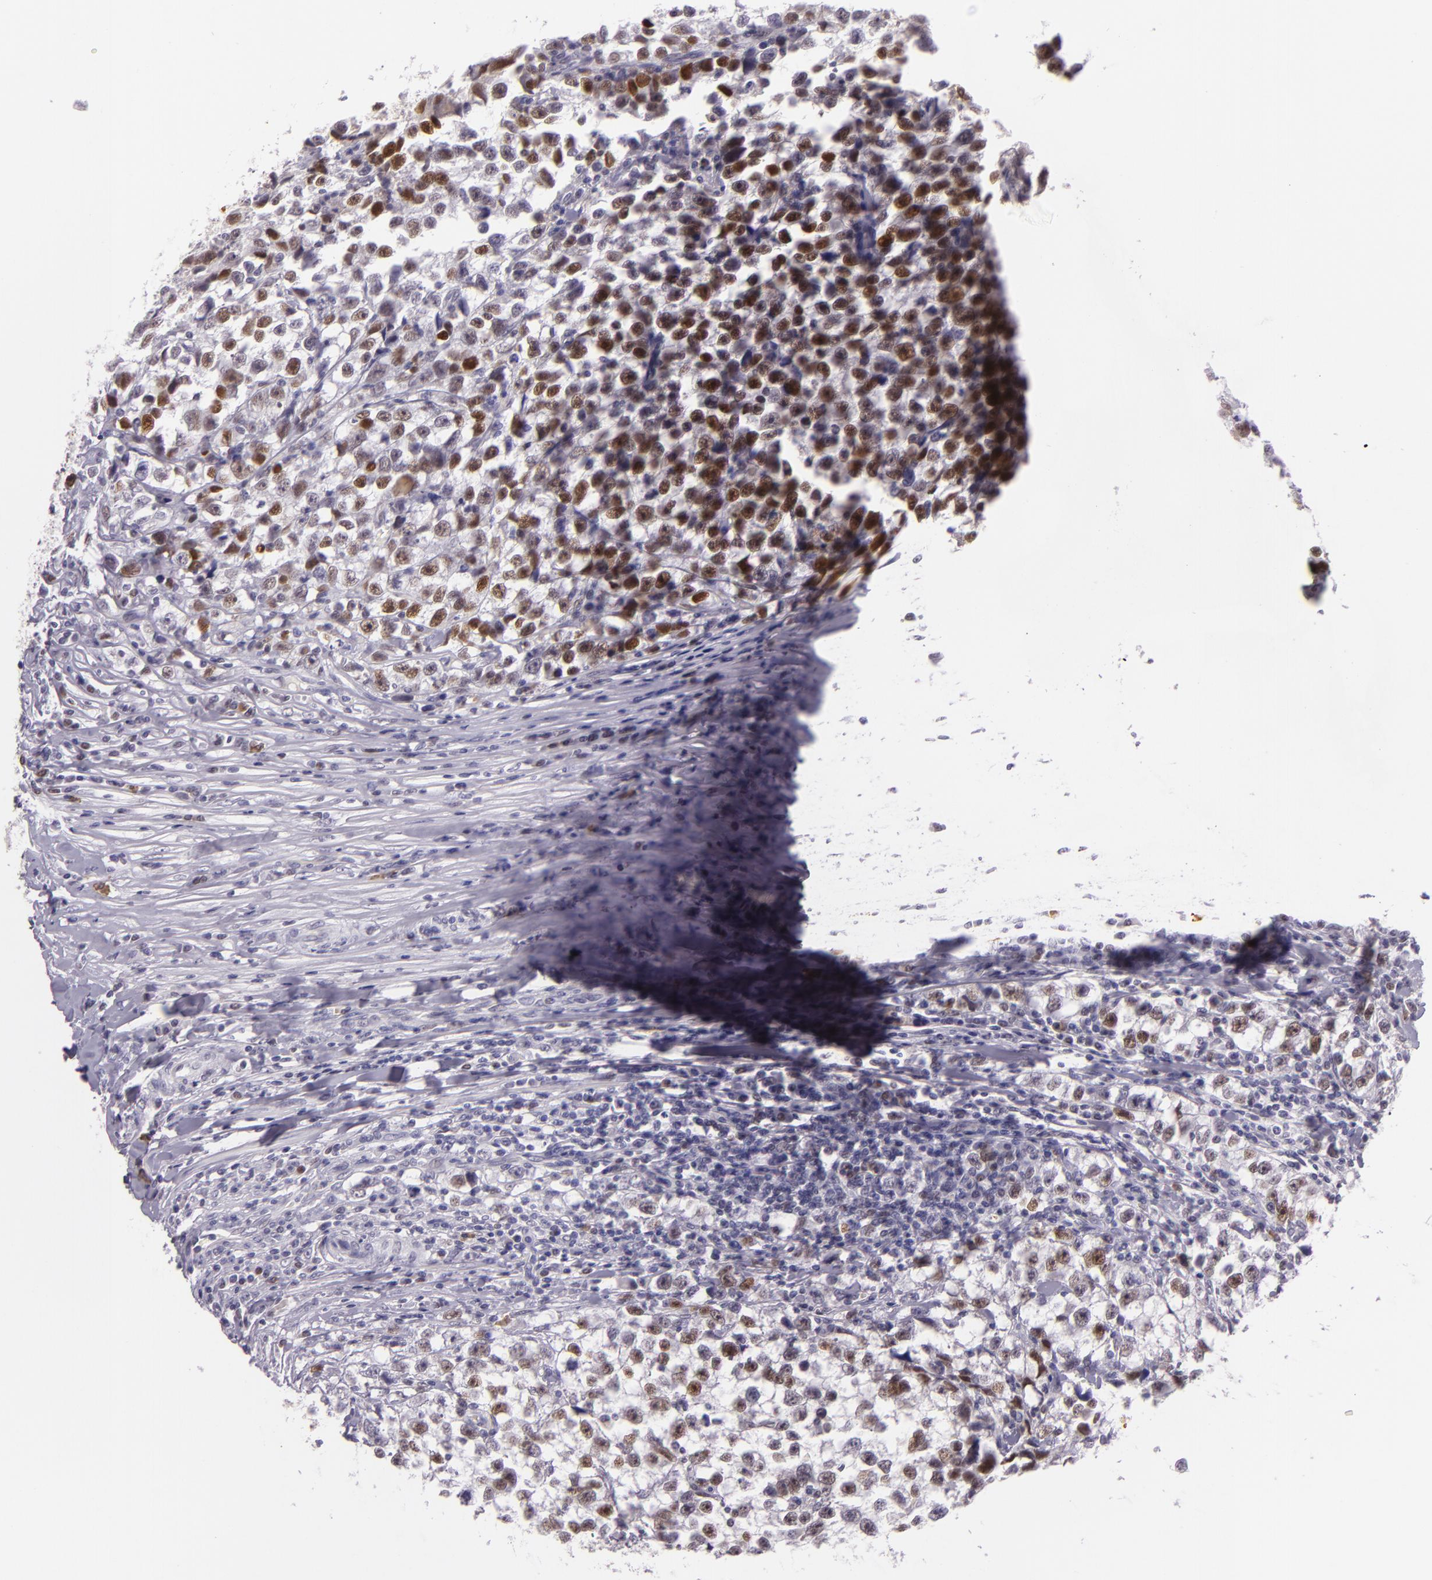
{"staining": {"intensity": "moderate", "quantity": "25%-75%", "location": "nuclear"}, "tissue": "testis cancer", "cell_type": "Tumor cells", "image_type": "cancer", "snomed": [{"axis": "morphology", "description": "Seminoma, NOS"}, {"axis": "morphology", "description": "Carcinoma, Embryonal, NOS"}, {"axis": "topography", "description": "Testis"}], "caption": "A micrograph of testis cancer stained for a protein reveals moderate nuclear brown staining in tumor cells.", "gene": "CHEK2", "patient": {"sex": "male", "age": 30}}